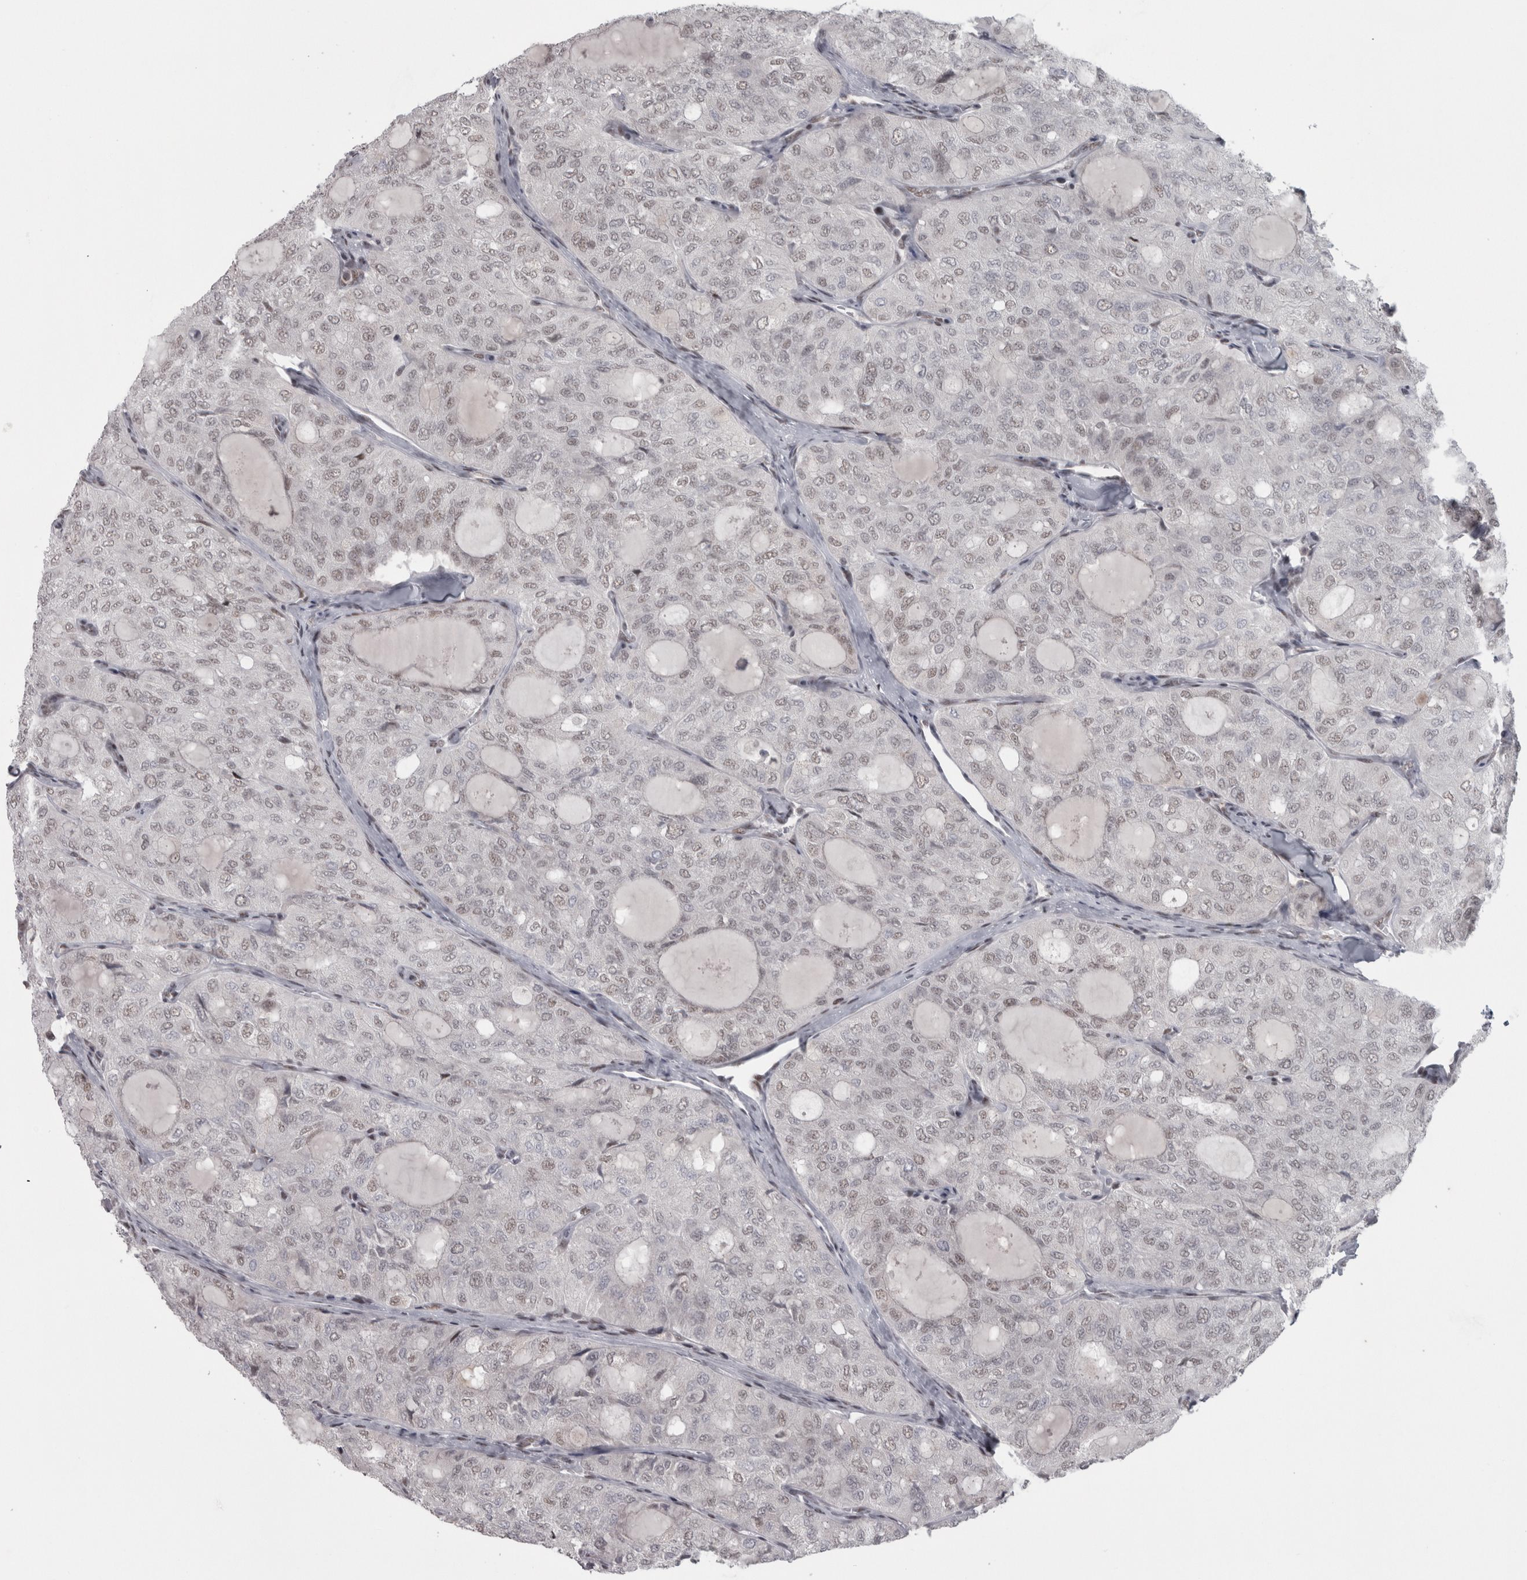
{"staining": {"intensity": "weak", "quantity": "<25%", "location": "nuclear"}, "tissue": "thyroid cancer", "cell_type": "Tumor cells", "image_type": "cancer", "snomed": [{"axis": "morphology", "description": "Follicular adenoma carcinoma, NOS"}, {"axis": "topography", "description": "Thyroid gland"}], "caption": "This is a photomicrograph of immunohistochemistry (IHC) staining of thyroid follicular adenoma carcinoma, which shows no expression in tumor cells.", "gene": "MICU3", "patient": {"sex": "male", "age": 75}}